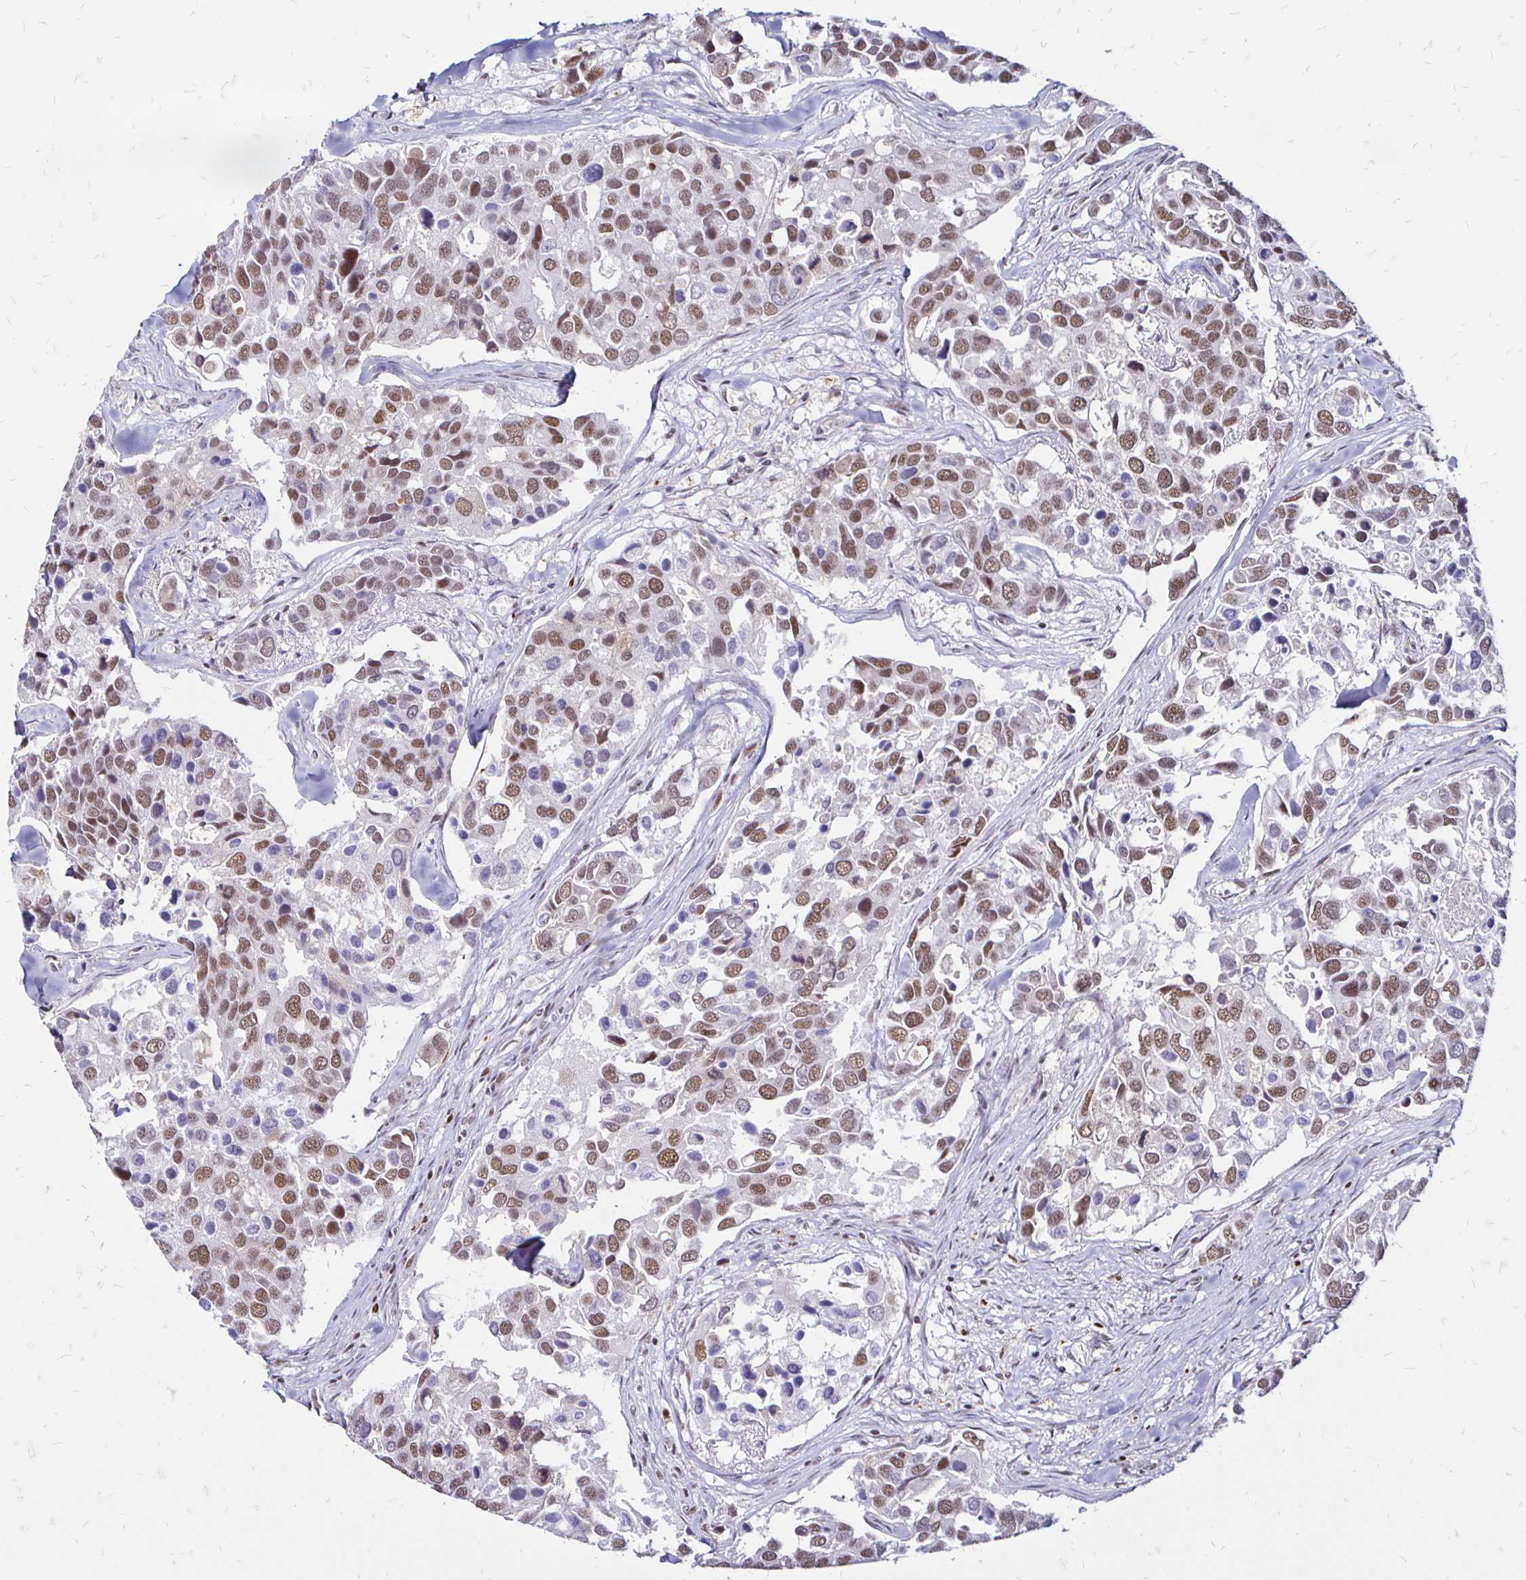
{"staining": {"intensity": "moderate", "quantity": ">75%", "location": "nuclear"}, "tissue": "breast cancer", "cell_type": "Tumor cells", "image_type": "cancer", "snomed": [{"axis": "morphology", "description": "Duct carcinoma"}, {"axis": "topography", "description": "Breast"}], "caption": "This image shows immunohistochemistry staining of human breast cancer, with medium moderate nuclear positivity in approximately >75% of tumor cells.", "gene": "SIN3A", "patient": {"sex": "female", "age": 83}}